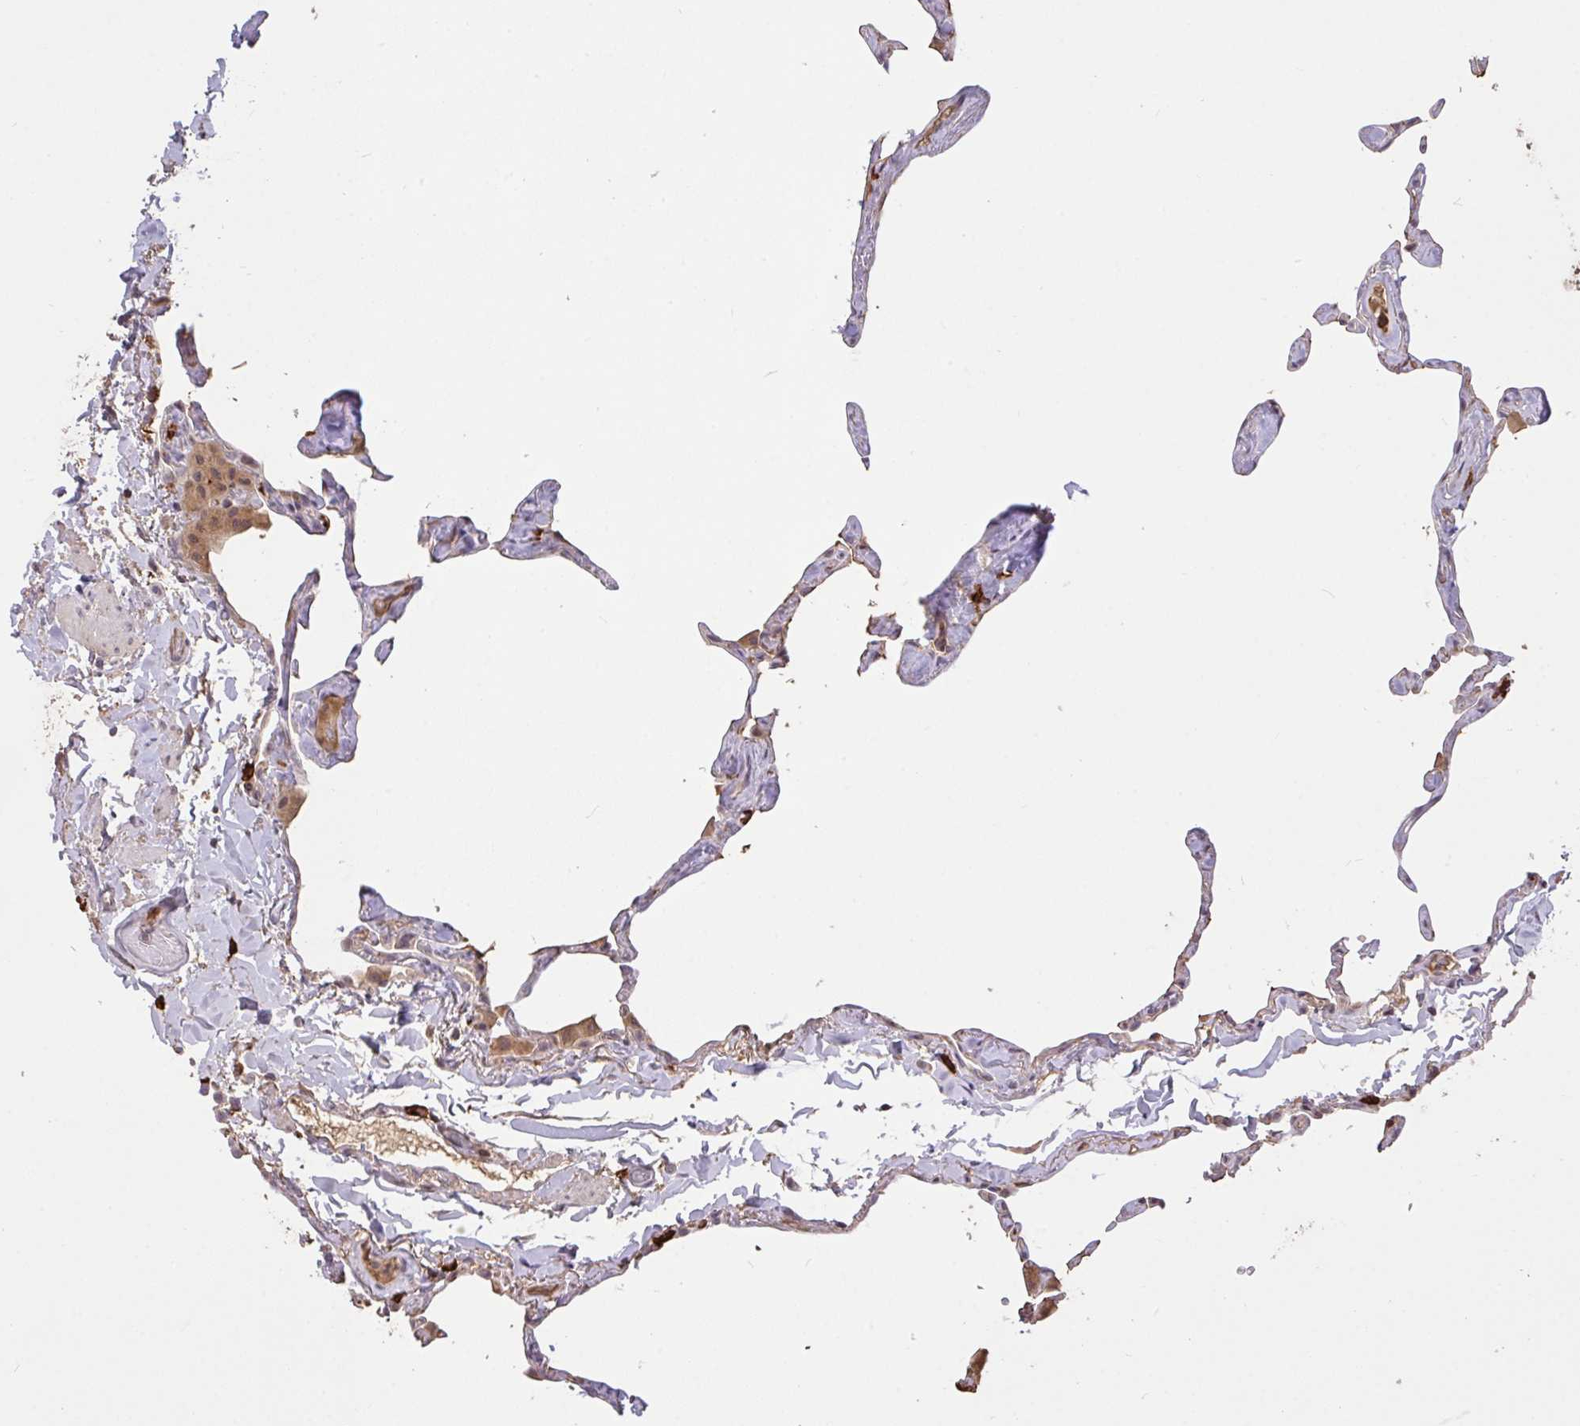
{"staining": {"intensity": "negative", "quantity": "none", "location": "none"}, "tissue": "lung", "cell_type": "Alveolar cells", "image_type": "normal", "snomed": [{"axis": "morphology", "description": "Normal tissue, NOS"}, {"axis": "topography", "description": "Lung"}], "caption": "Immunohistochemical staining of benign human lung demonstrates no significant staining in alveolar cells.", "gene": "FCER1A", "patient": {"sex": "male", "age": 65}}